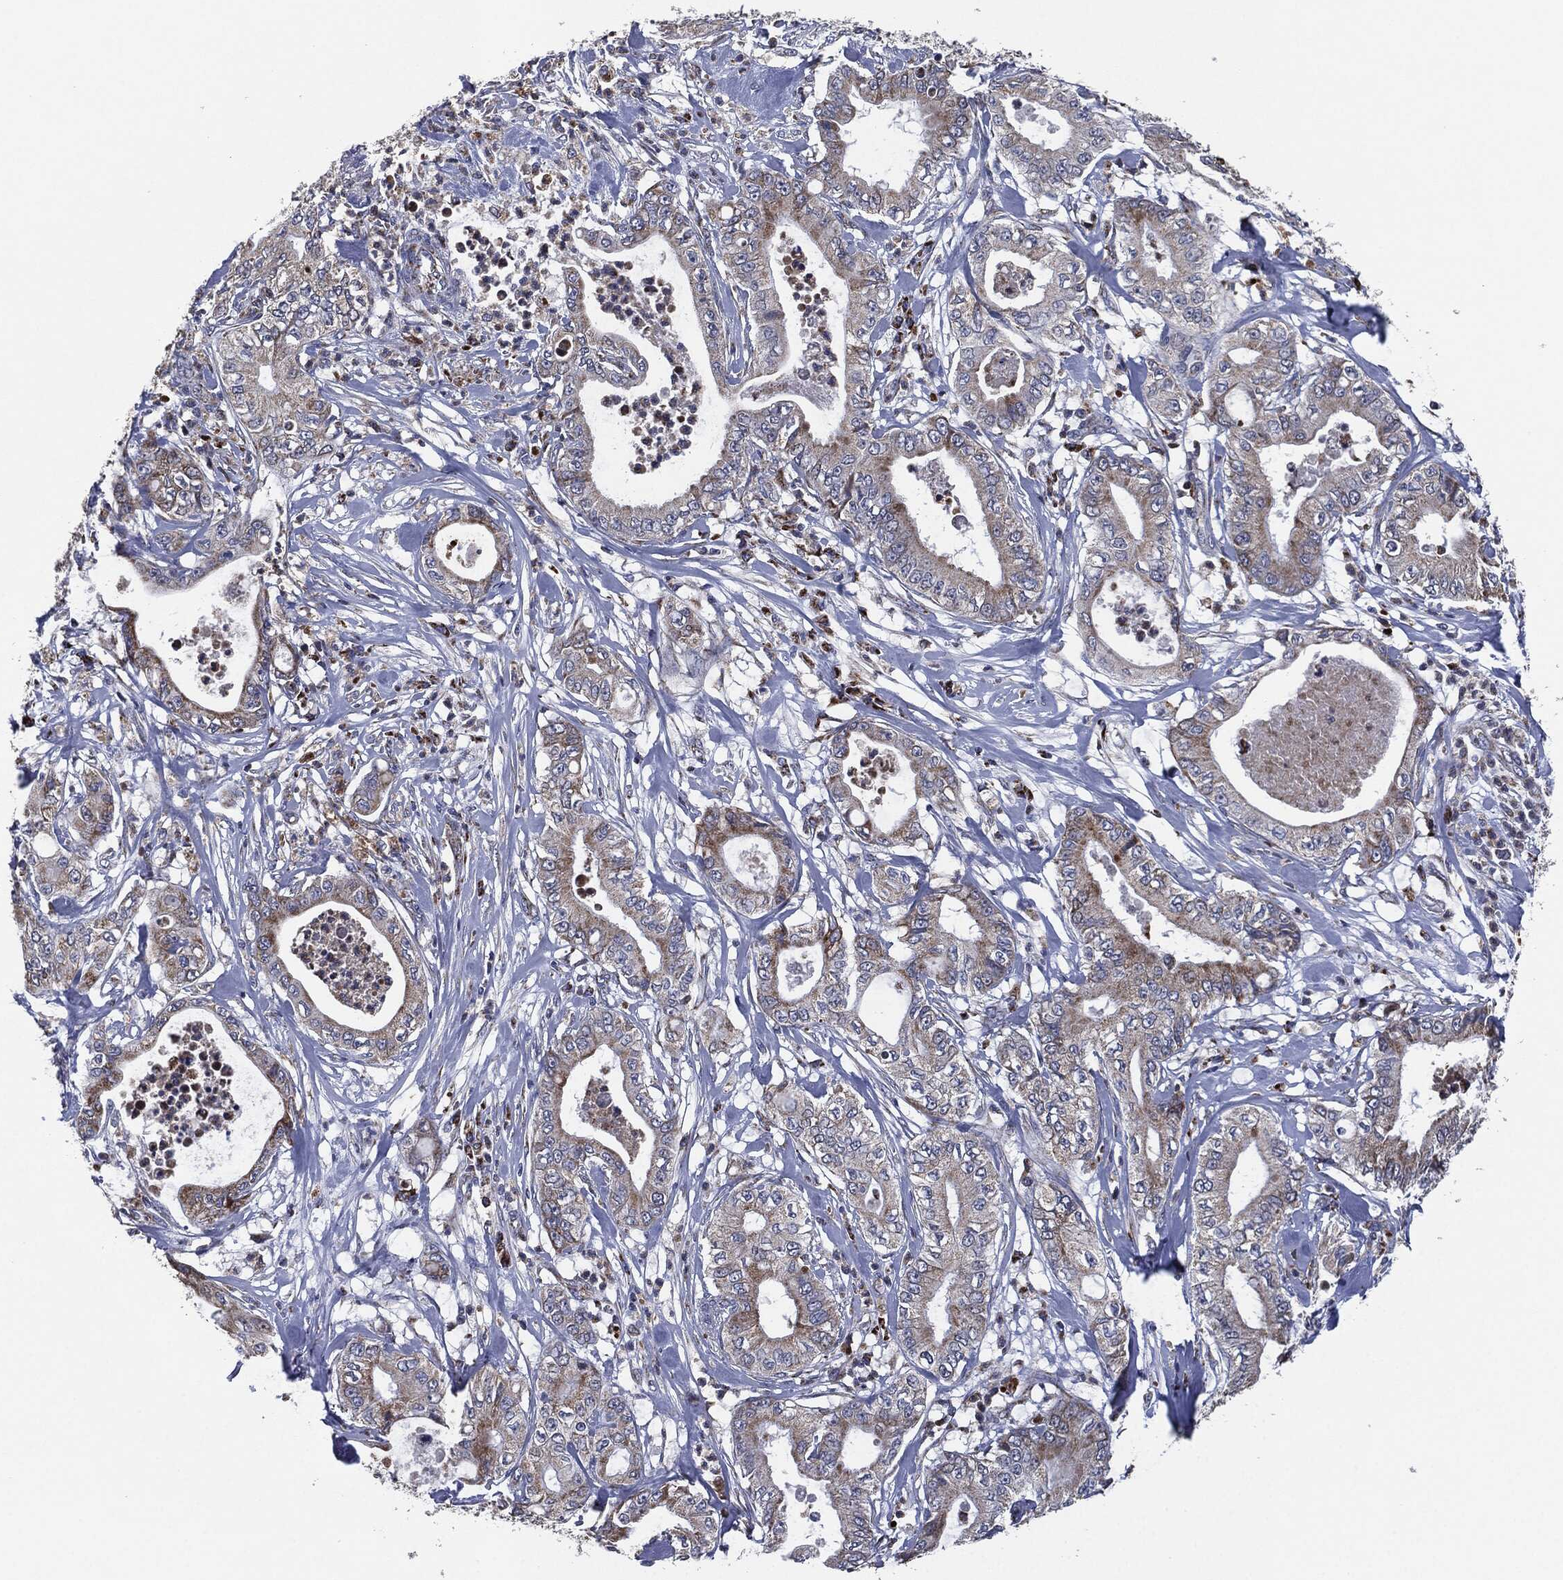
{"staining": {"intensity": "moderate", "quantity": "<25%", "location": "cytoplasmic/membranous"}, "tissue": "pancreatic cancer", "cell_type": "Tumor cells", "image_type": "cancer", "snomed": [{"axis": "morphology", "description": "Adenocarcinoma, NOS"}, {"axis": "topography", "description": "Pancreas"}], "caption": "A photomicrograph of pancreatic adenocarcinoma stained for a protein shows moderate cytoplasmic/membranous brown staining in tumor cells.", "gene": "NDUFV2", "patient": {"sex": "male", "age": 71}}